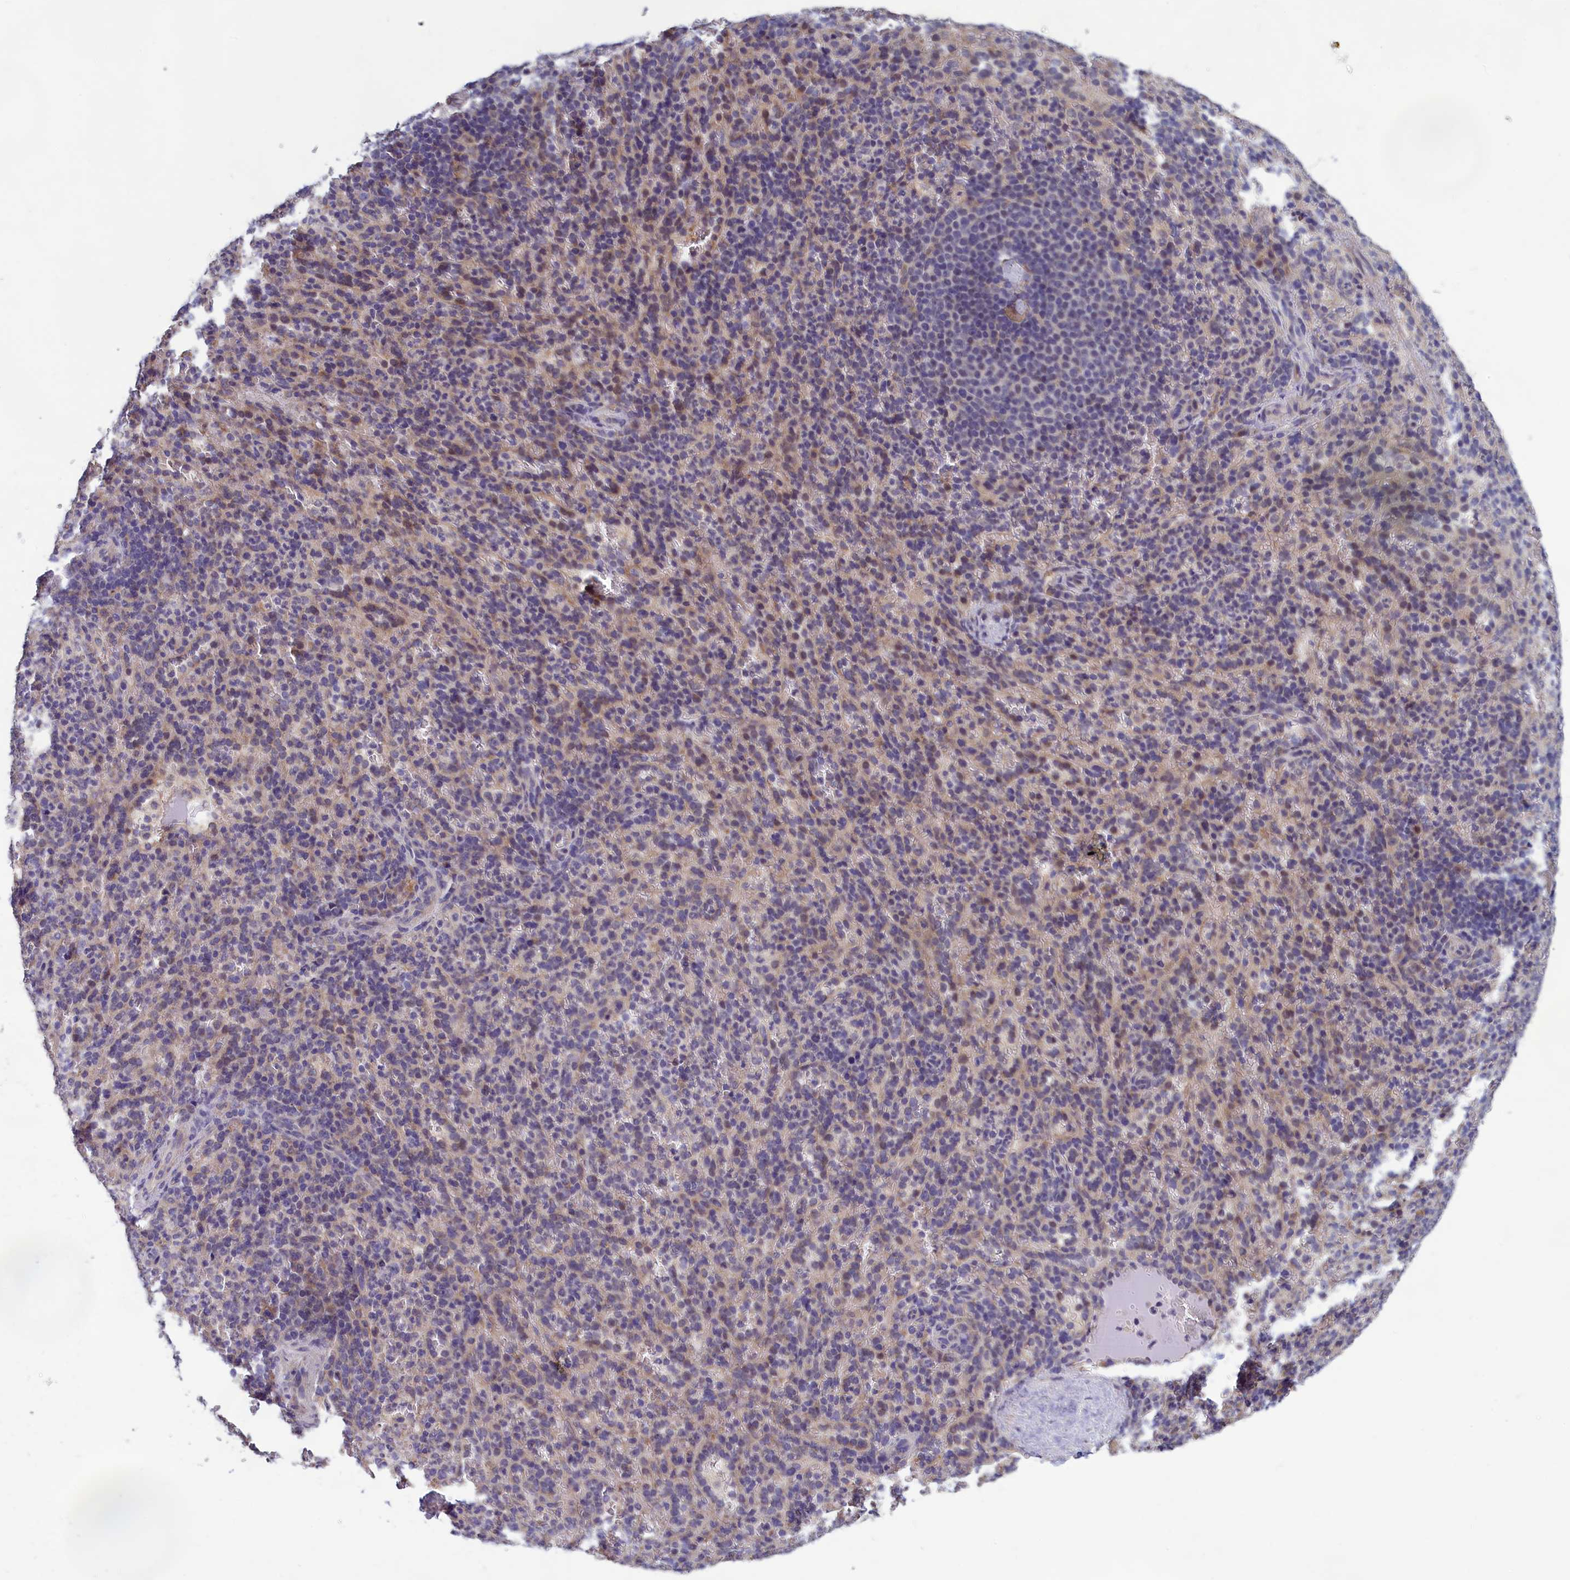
{"staining": {"intensity": "negative", "quantity": "none", "location": "none"}, "tissue": "spleen", "cell_type": "Cells in red pulp", "image_type": "normal", "snomed": [{"axis": "morphology", "description": "Normal tissue, NOS"}, {"axis": "topography", "description": "Spleen"}], "caption": "Spleen stained for a protein using IHC exhibits no positivity cells in red pulp.", "gene": "HECA", "patient": {"sex": "female", "age": 21}}